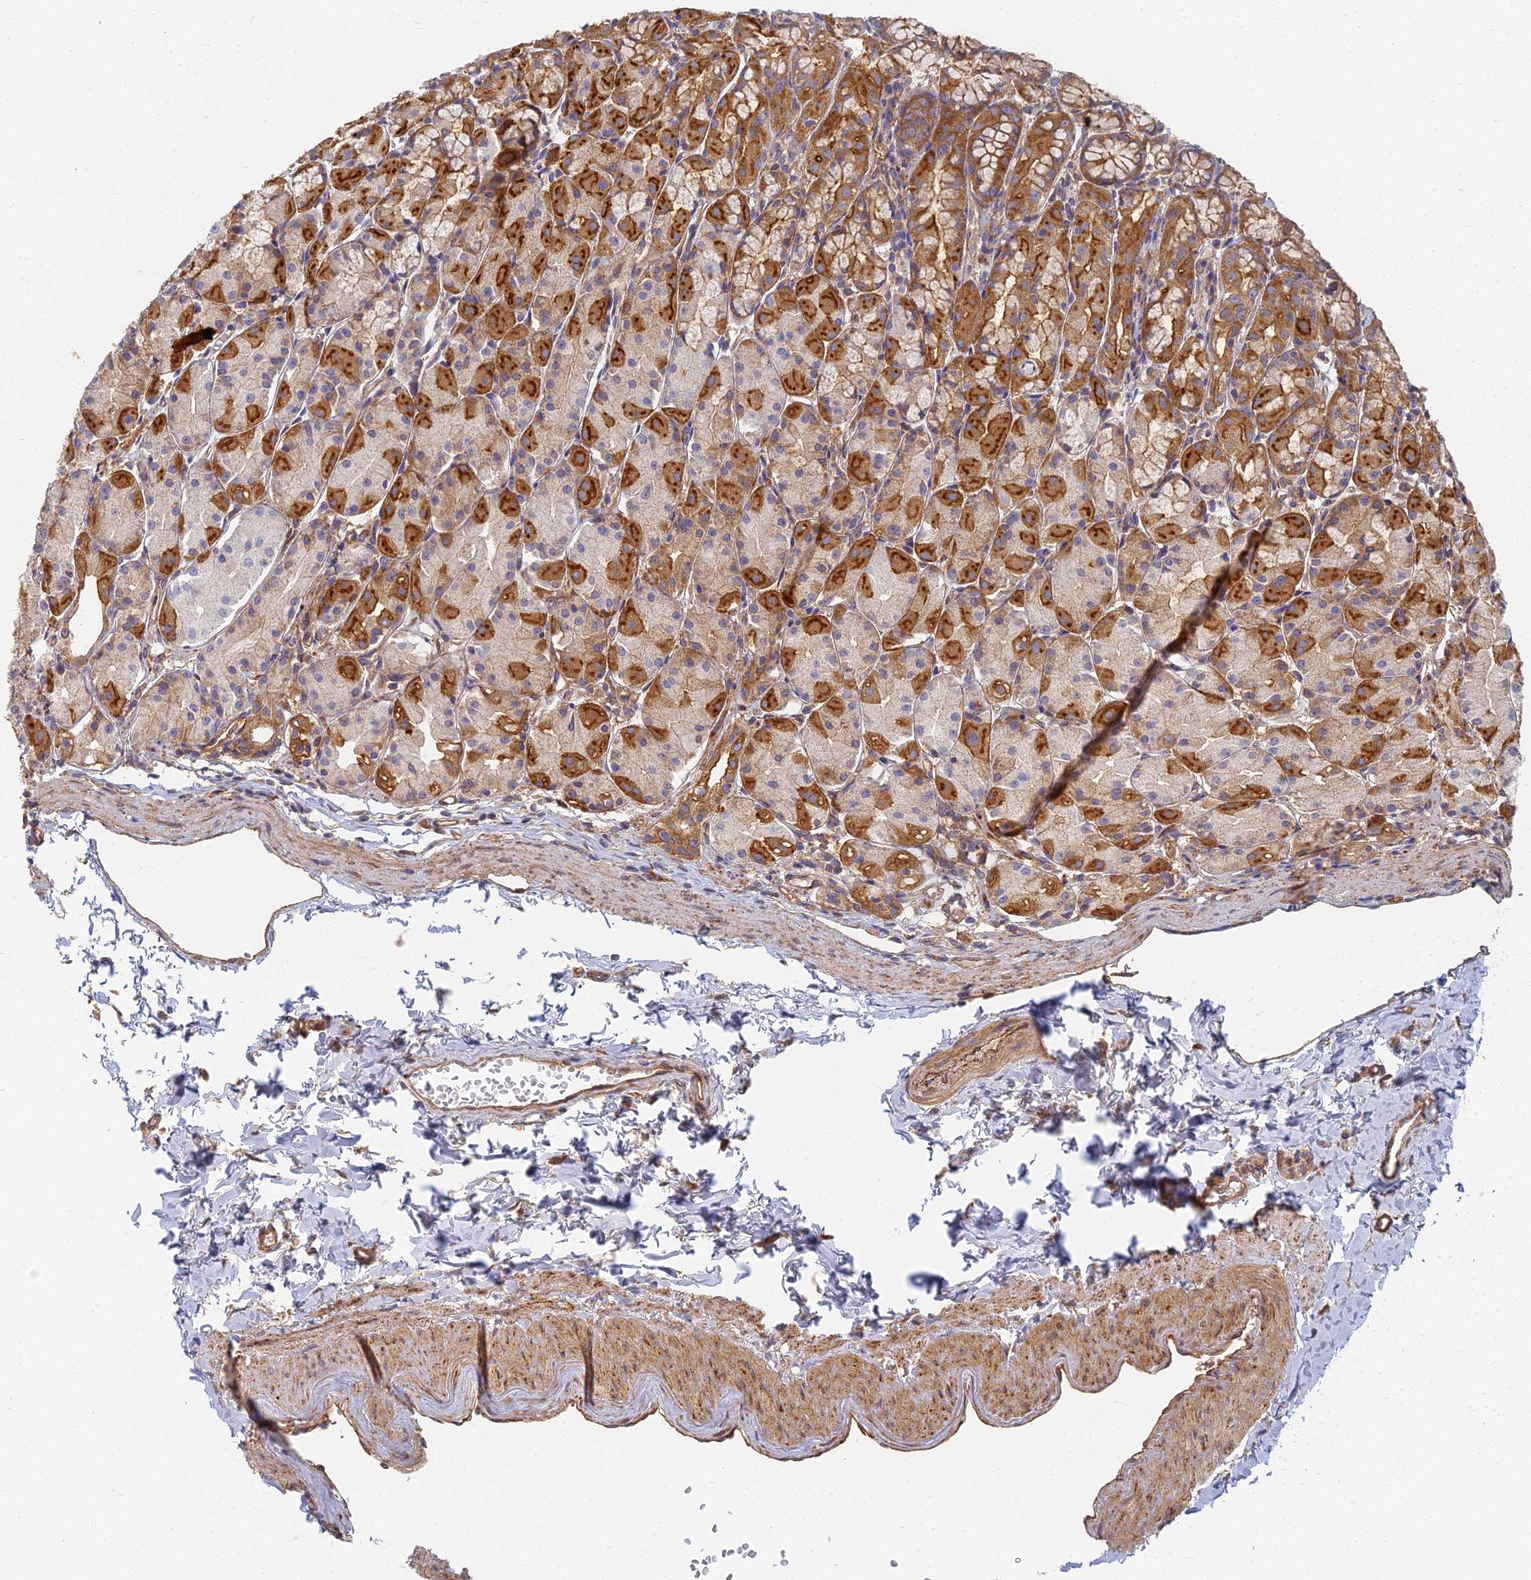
{"staining": {"intensity": "strong", "quantity": ">75%", "location": "cytoplasmic/membranous"}, "tissue": "stomach", "cell_type": "Glandular cells", "image_type": "normal", "snomed": [{"axis": "morphology", "description": "Normal tissue, NOS"}, {"axis": "topography", "description": "Stomach, upper"}], "caption": "Stomach stained with immunohistochemistry (IHC) exhibits strong cytoplasmic/membranous staining in about >75% of glandular cells.", "gene": "RBSN", "patient": {"sex": "male", "age": 47}}